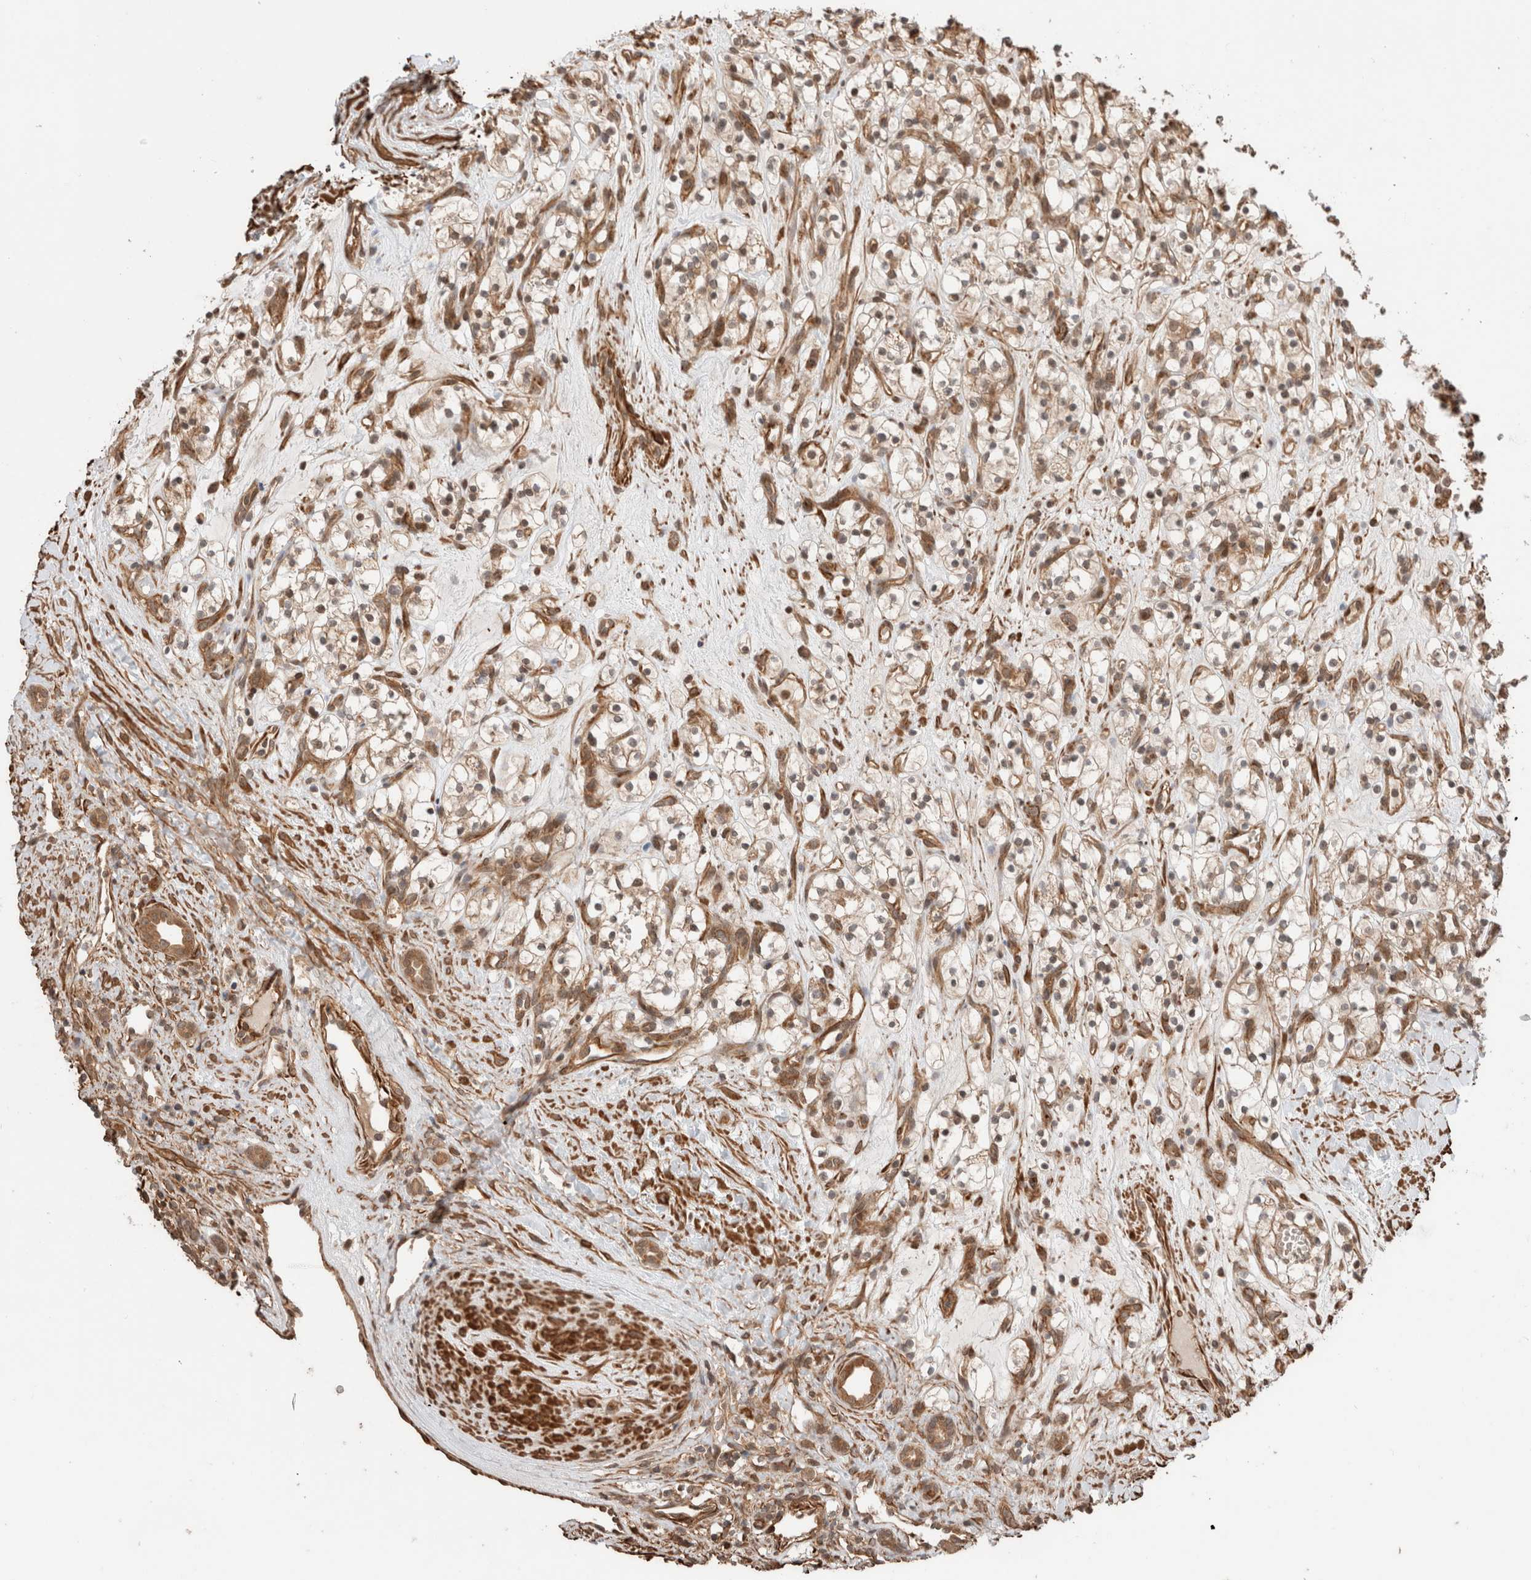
{"staining": {"intensity": "moderate", "quantity": ">75%", "location": "cytoplasmic/membranous"}, "tissue": "renal cancer", "cell_type": "Tumor cells", "image_type": "cancer", "snomed": [{"axis": "morphology", "description": "Adenocarcinoma, NOS"}, {"axis": "topography", "description": "Kidney"}], "caption": "About >75% of tumor cells in adenocarcinoma (renal) exhibit moderate cytoplasmic/membranous protein positivity as visualized by brown immunohistochemical staining.", "gene": "ZNF649", "patient": {"sex": "female", "age": 57}}